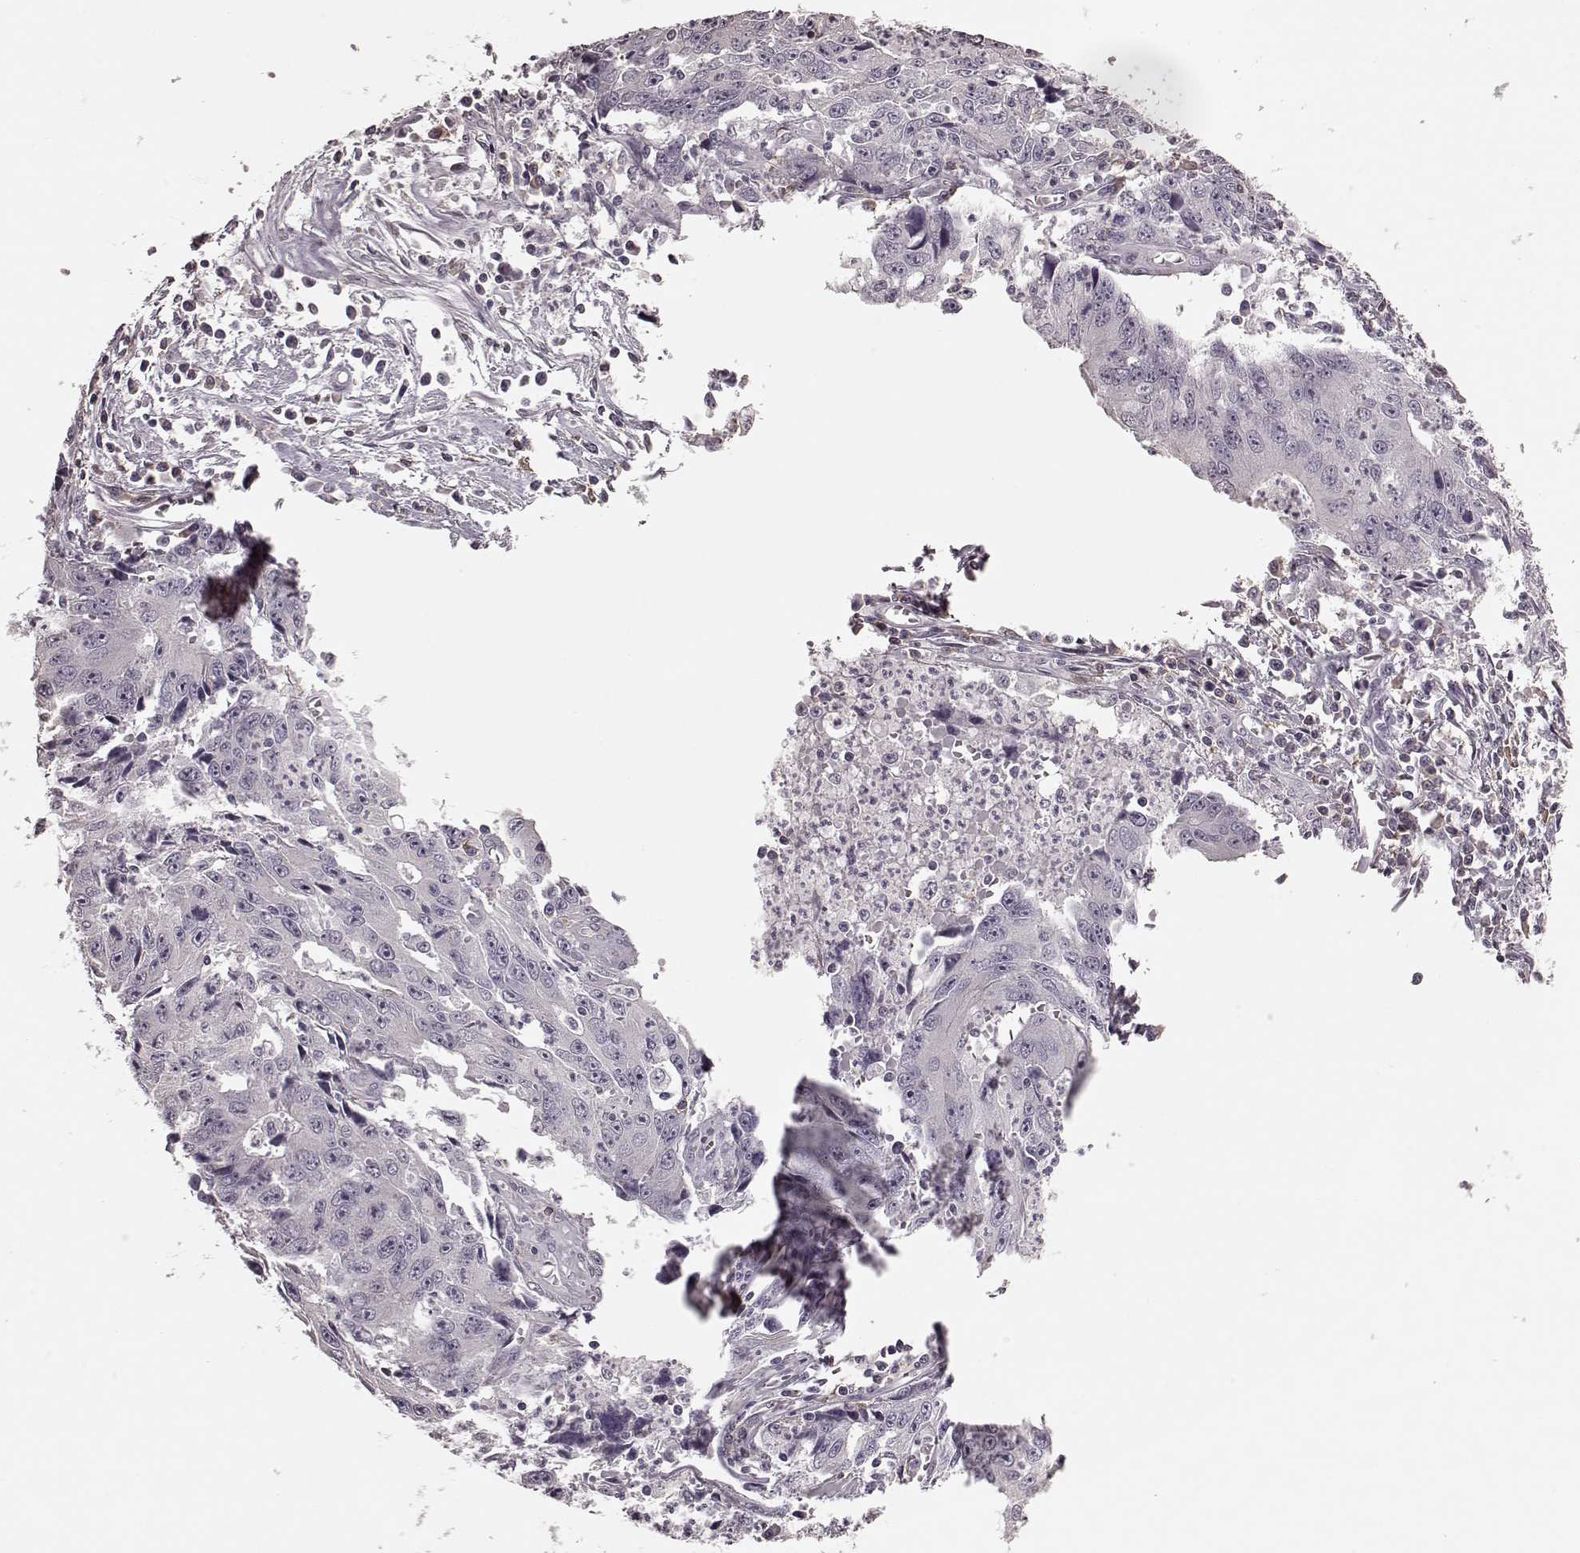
{"staining": {"intensity": "negative", "quantity": "none", "location": "none"}, "tissue": "liver cancer", "cell_type": "Tumor cells", "image_type": "cancer", "snomed": [{"axis": "morphology", "description": "Cholangiocarcinoma"}, {"axis": "topography", "description": "Liver"}], "caption": "Histopathology image shows no protein staining in tumor cells of liver cholangiocarcinoma tissue.", "gene": "CD28", "patient": {"sex": "male", "age": 65}}